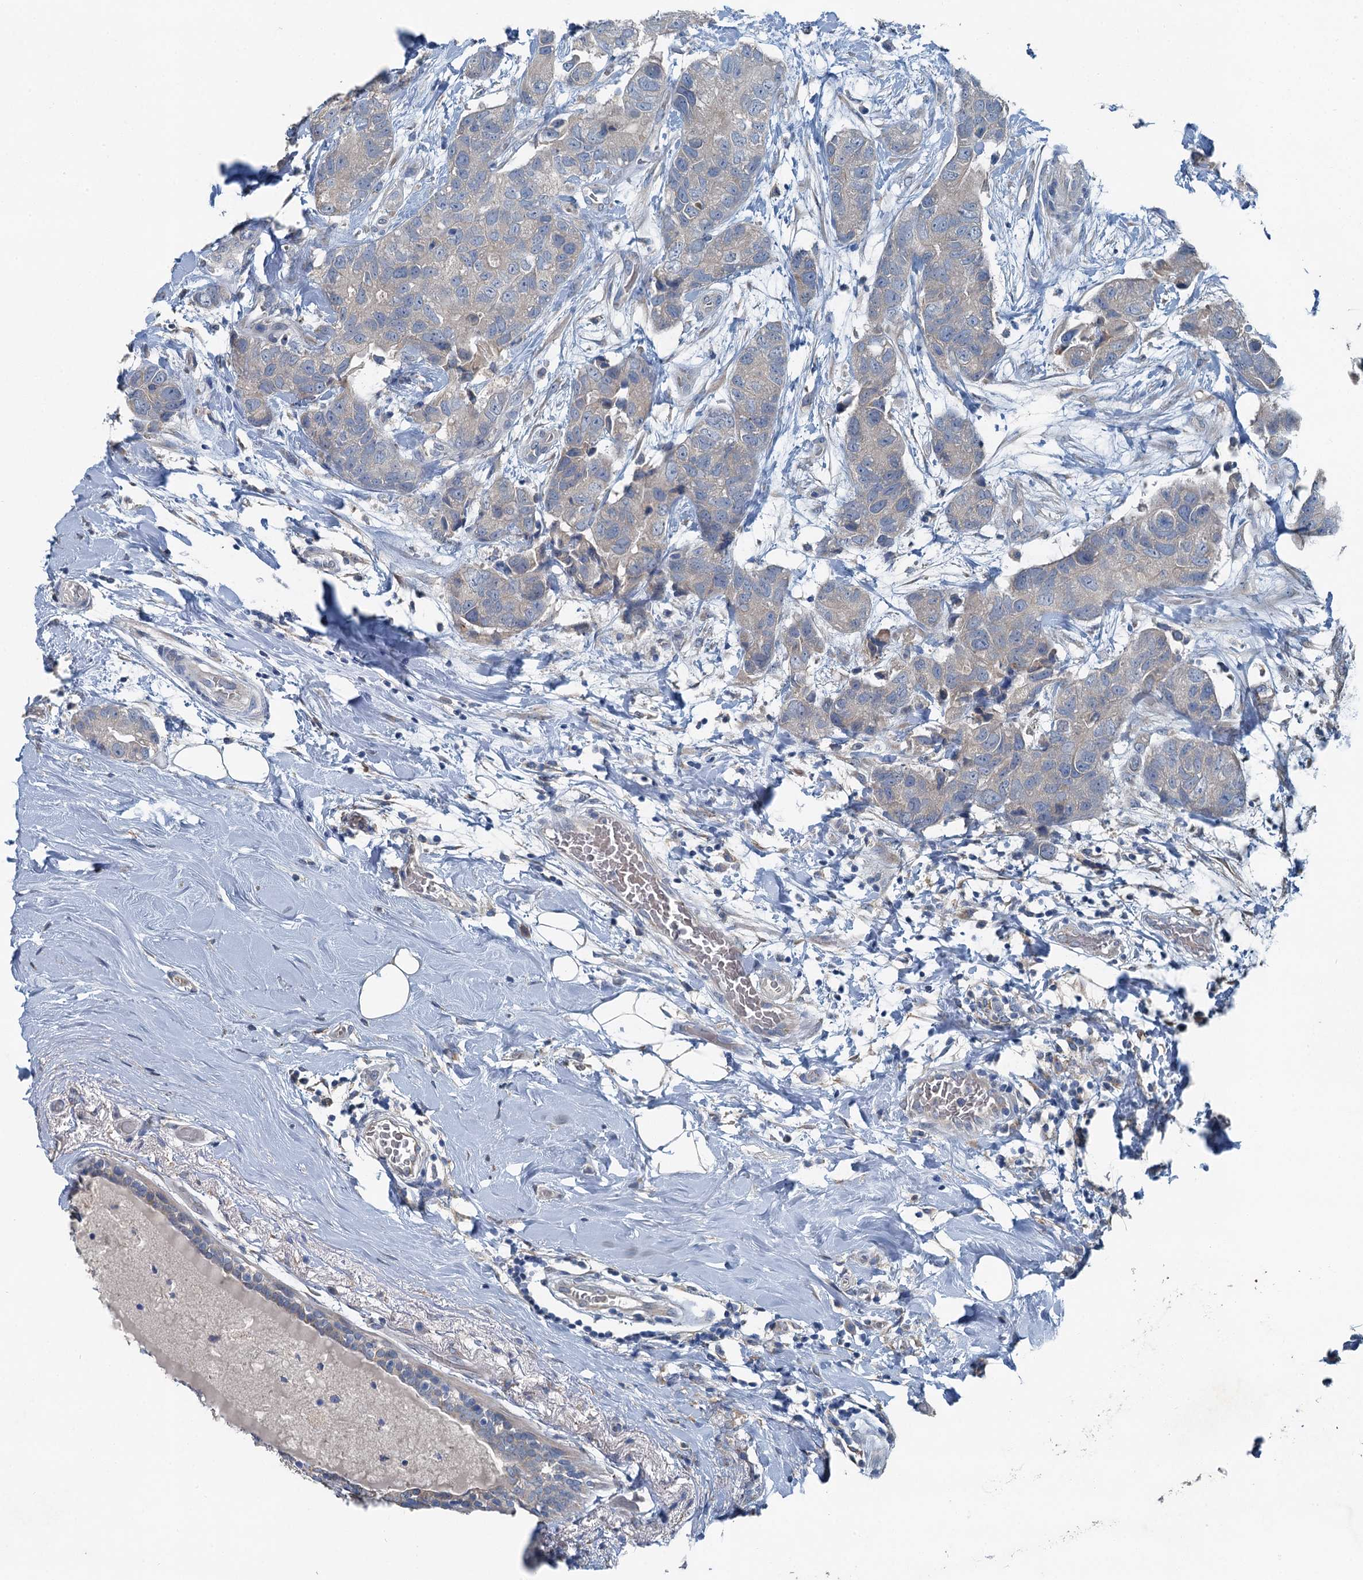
{"staining": {"intensity": "negative", "quantity": "none", "location": "none"}, "tissue": "breast cancer", "cell_type": "Tumor cells", "image_type": "cancer", "snomed": [{"axis": "morphology", "description": "Duct carcinoma"}, {"axis": "topography", "description": "Breast"}], "caption": "Intraductal carcinoma (breast) stained for a protein using immunohistochemistry displays no positivity tumor cells.", "gene": "C6orf120", "patient": {"sex": "female", "age": 62}}